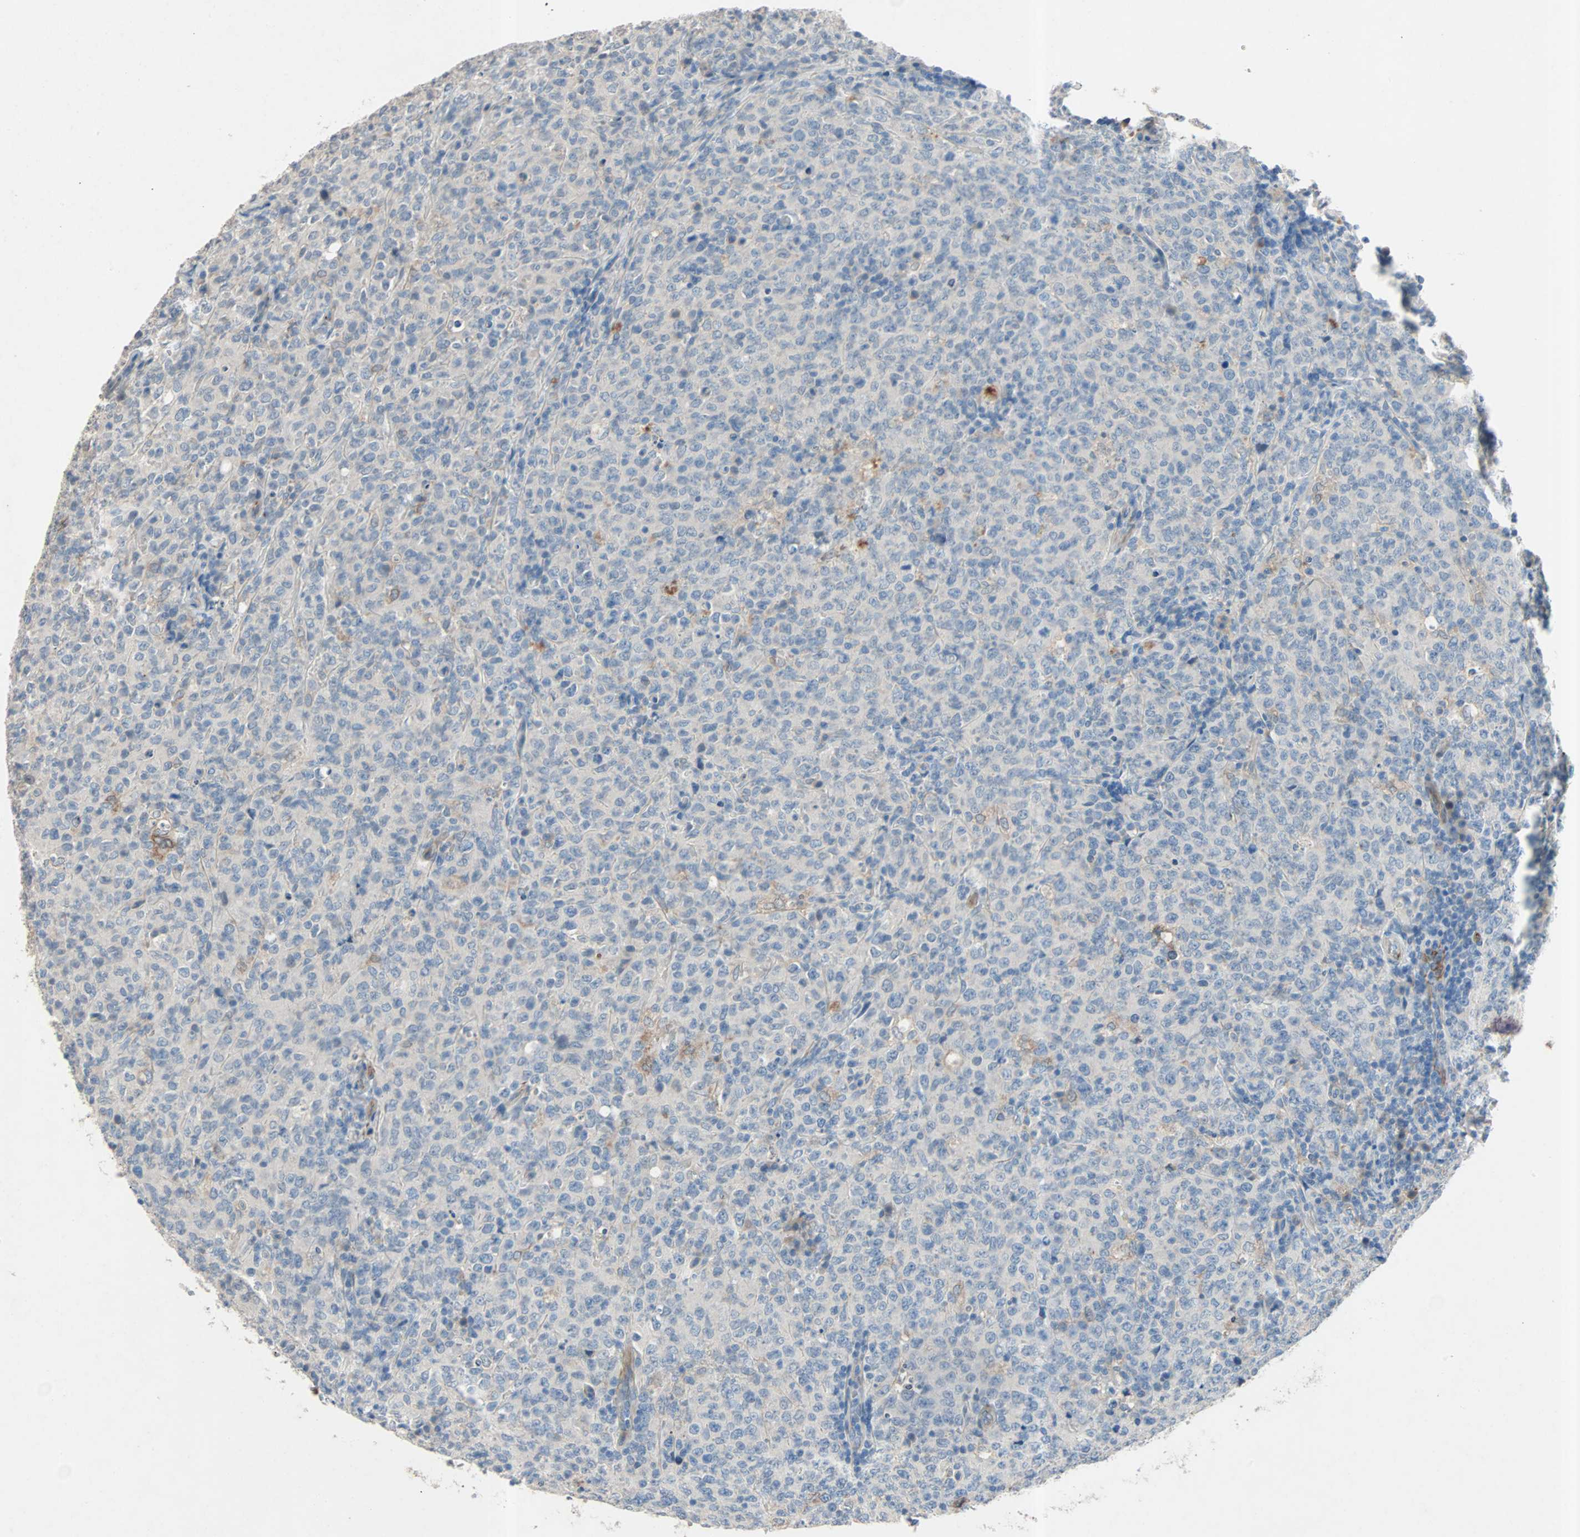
{"staining": {"intensity": "negative", "quantity": "none", "location": "none"}, "tissue": "lymphoma", "cell_type": "Tumor cells", "image_type": "cancer", "snomed": [{"axis": "morphology", "description": "Malignant lymphoma, non-Hodgkin's type, High grade"}, {"axis": "topography", "description": "Tonsil"}], "caption": "An immunohistochemistry histopathology image of high-grade malignant lymphoma, non-Hodgkin's type is shown. There is no staining in tumor cells of high-grade malignant lymphoma, non-Hodgkin's type.", "gene": "PCDHB2", "patient": {"sex": "female", "age": 36}}